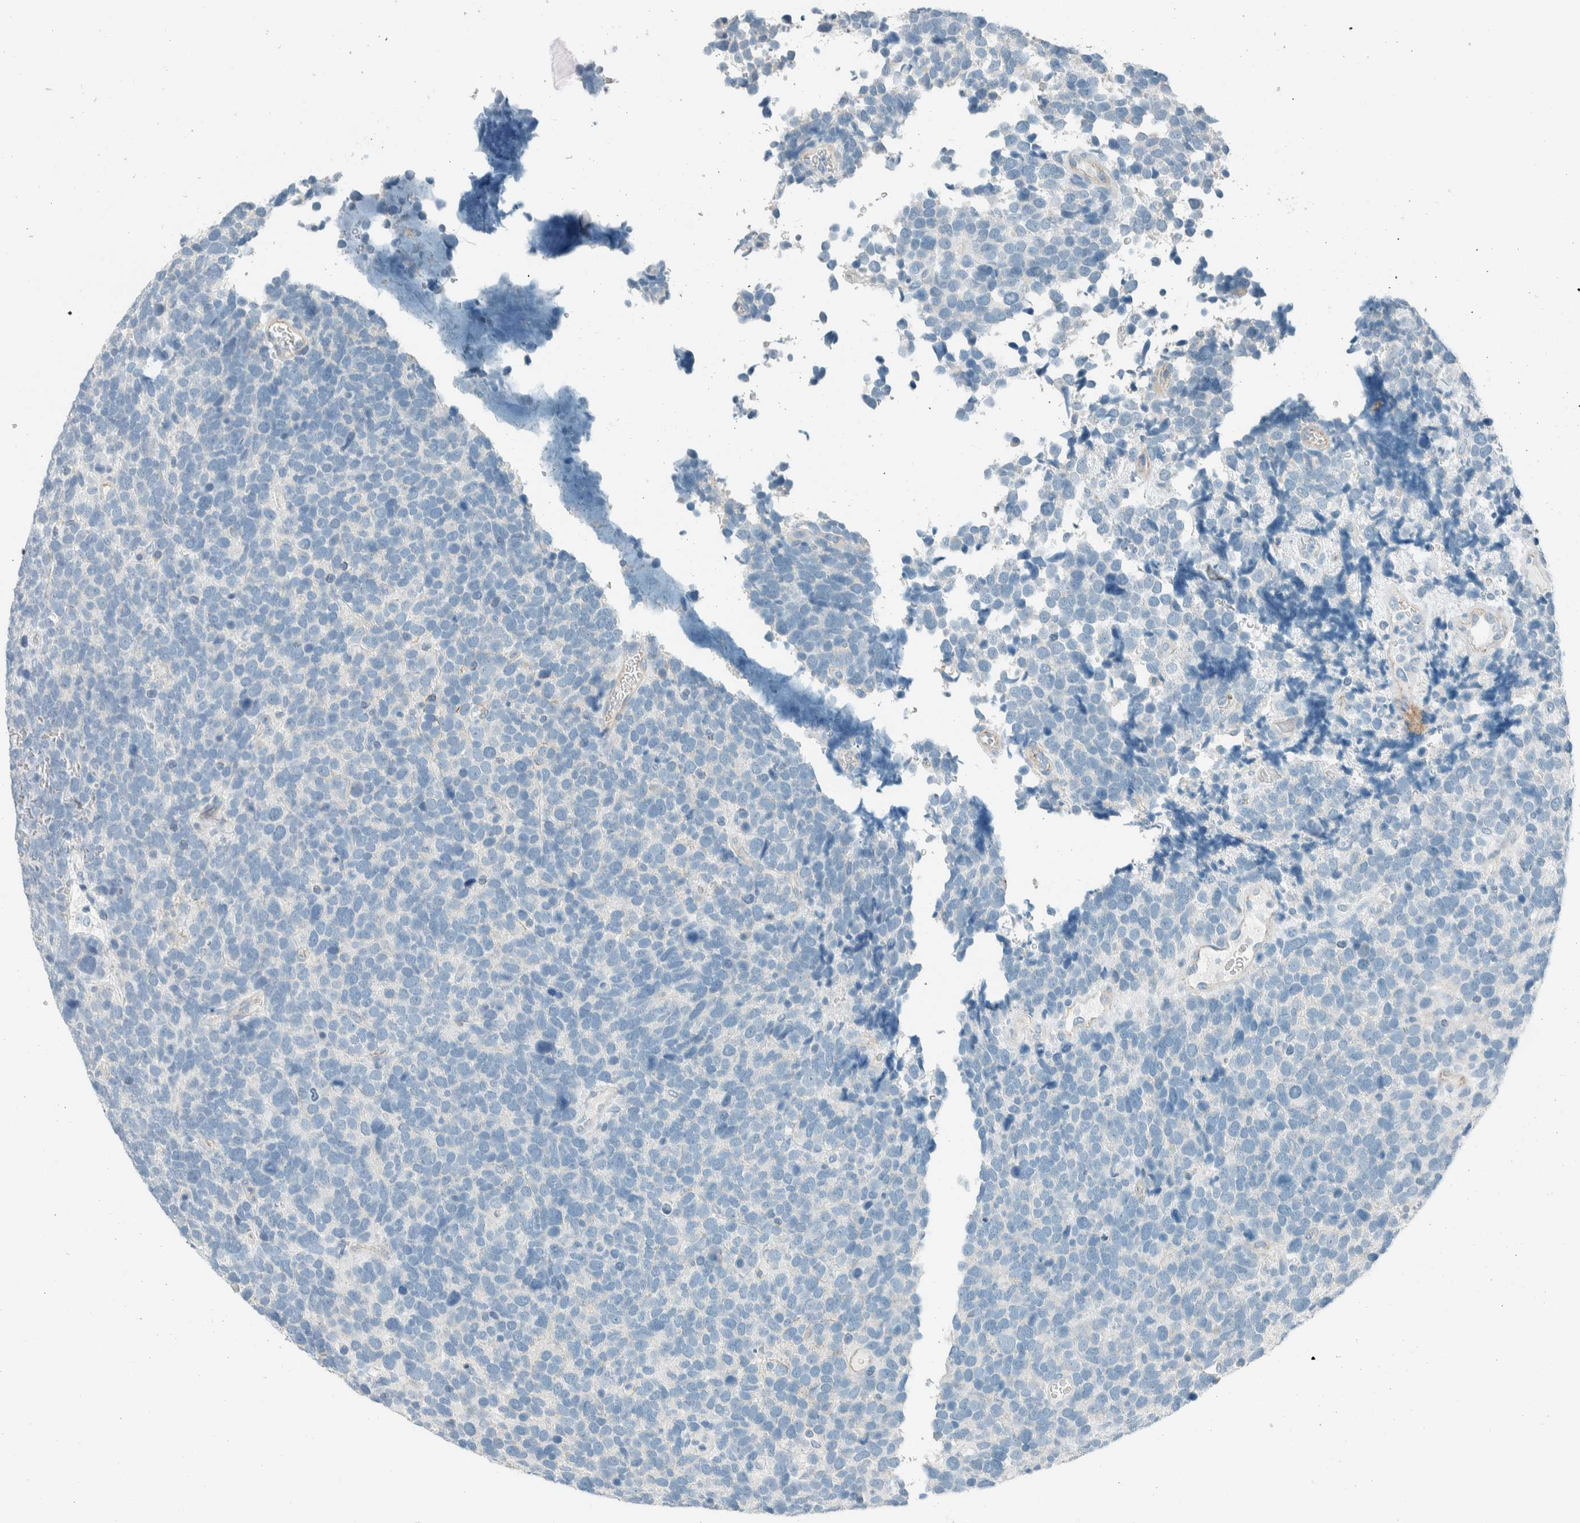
{"staining": {"intensity": "negative", "quantity": "none", "location": "none"}, "tissue": "urothelial cancer", "cell_type": "Tumor cells", "image_type": "cancer", "snomed": [{"axis": "morphology", "description": "Urothelial carcinoma, High grade"}, {"axis": "topography", "description": "Urinary bladder"}], "caption": "A high-resolution photomicrograph shows immunohistochemistry staining of urothelial cancer, which shows no significant positivity in tumor cells.", "gene": "SLFN12", "patient": {"sex": "female", "age": 82}}